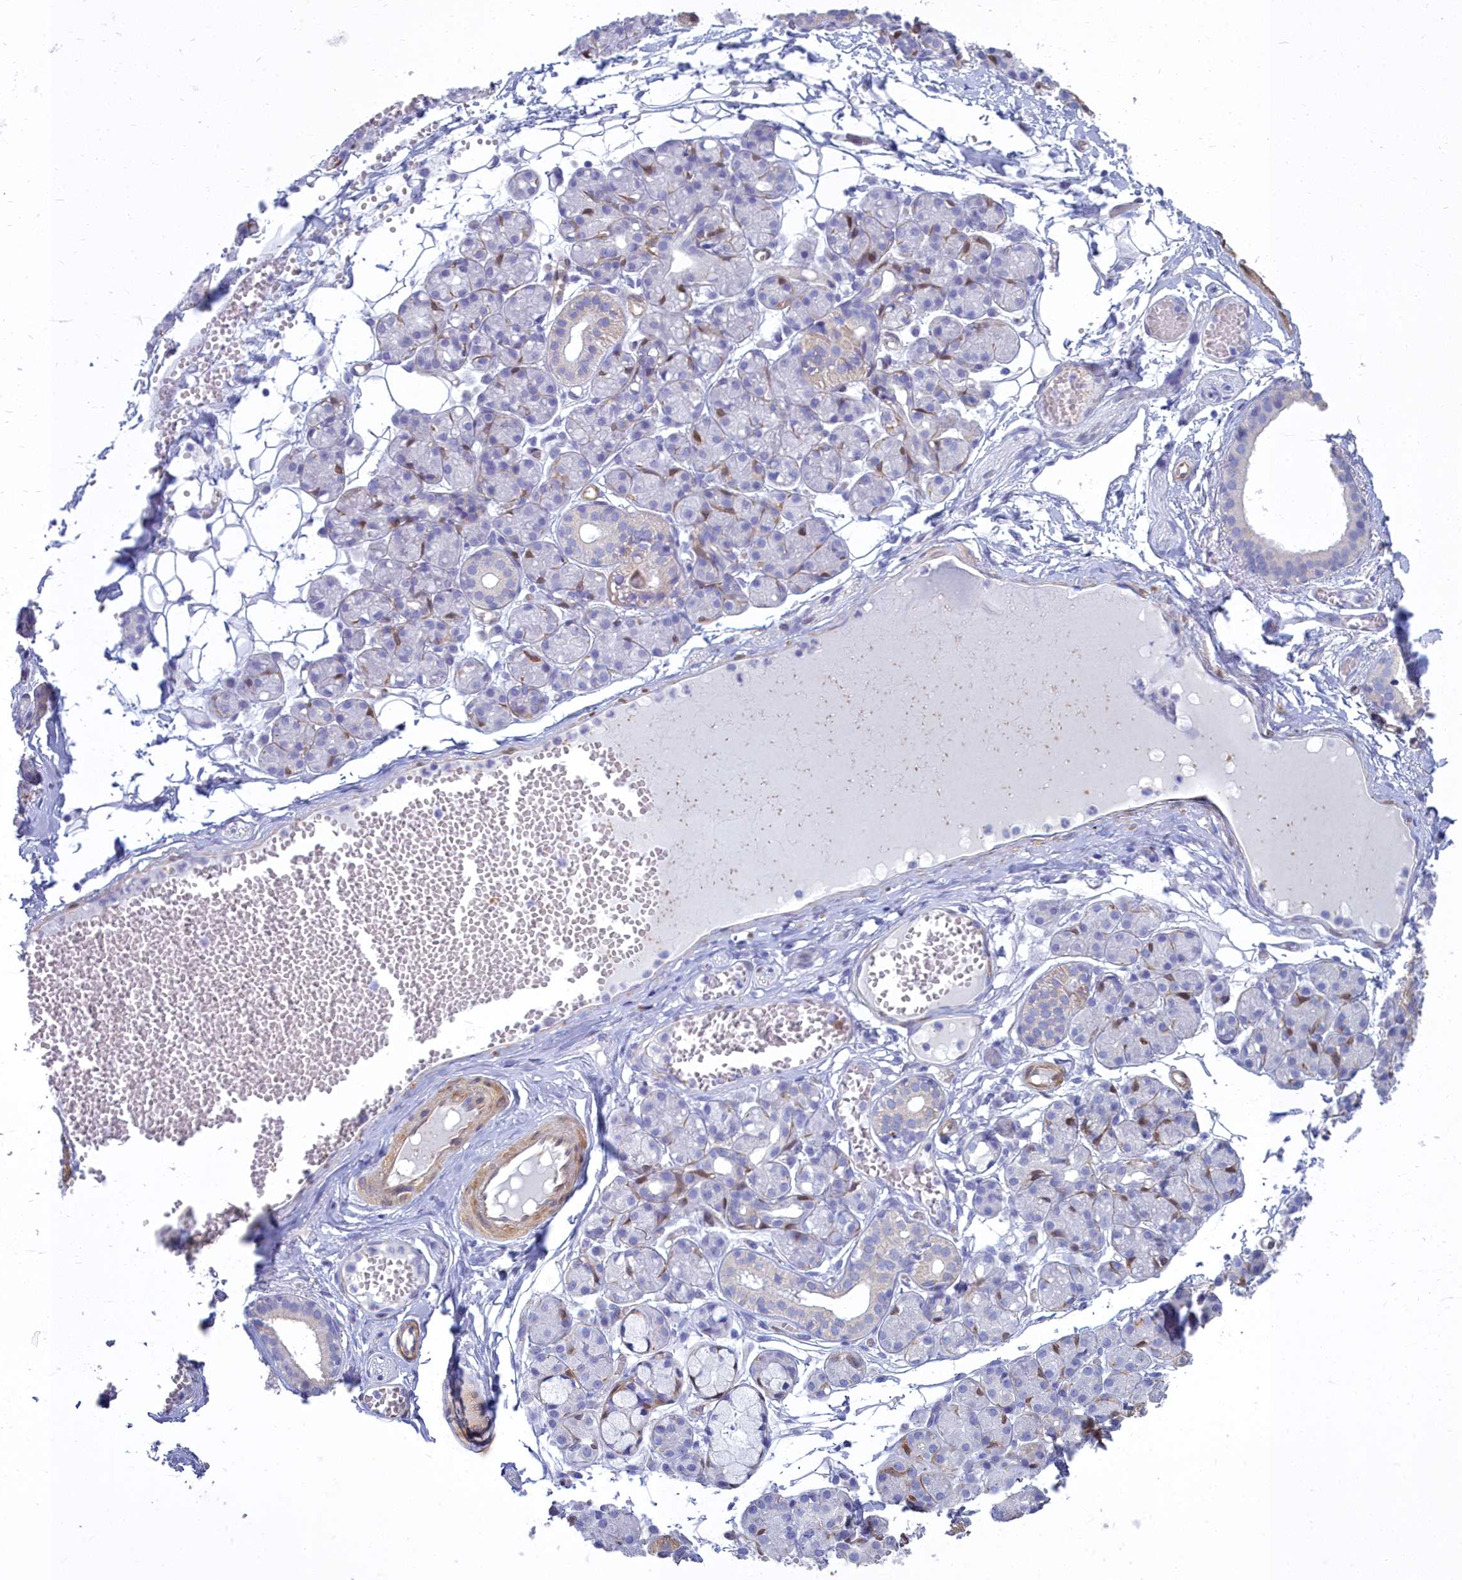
{"staining": {"intensity": "negative", "quantity": "none", "location": "none"}, "tissue": "salivary gland", "cell_type": "Glandular cells", "image_type": "normal", "snomed": [{"axis": "morphology", "description": "Normal tissue, NOS"}, {"axis": "topography", "description": "Salivary gland"}], "caption": "IHC micrograph of benign human salivary gland stained for a protein (brown), which displays no positivity in glandular cells.", "gene": "PPP1R14A", "patient": {"sex": "male", "age": 63}}